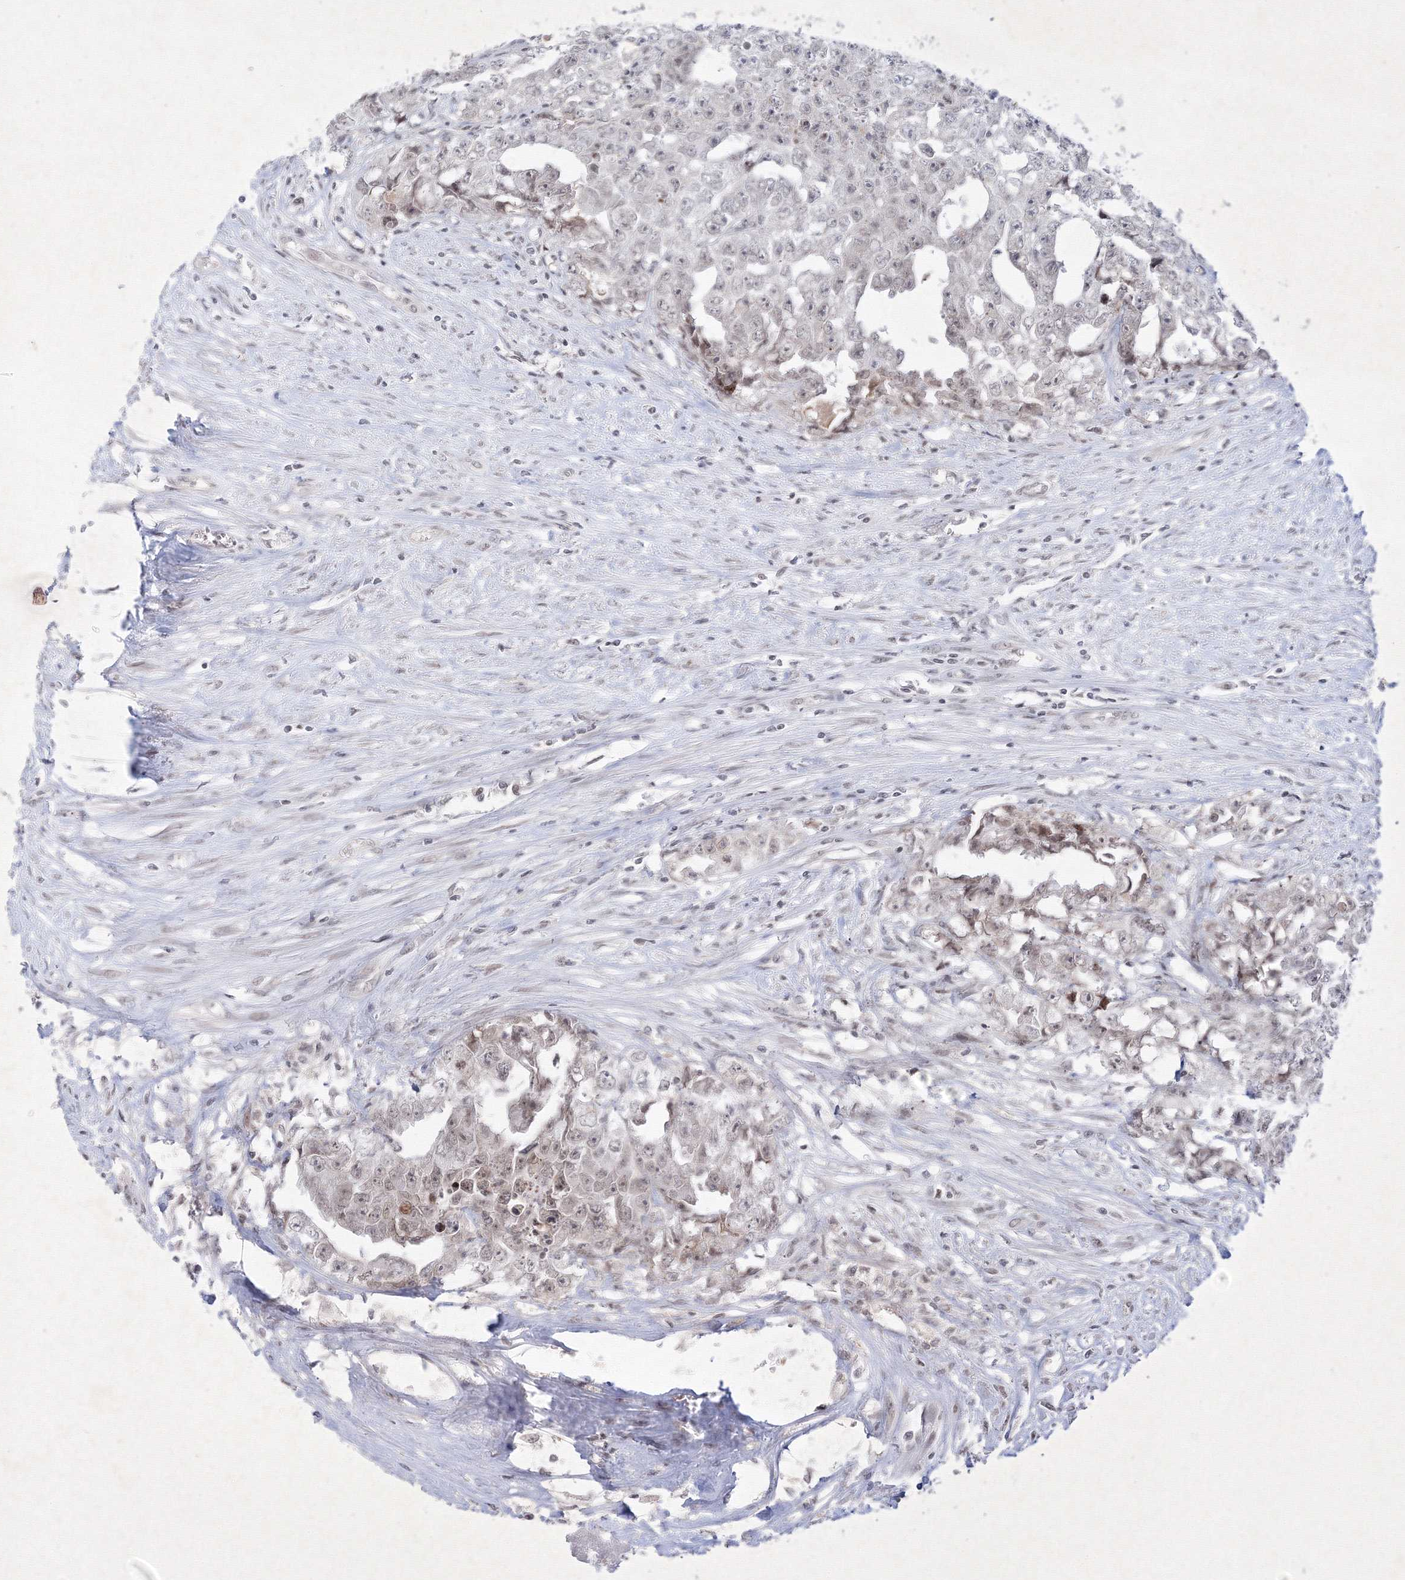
{"staining": {"intensity": "weak", "quantity": "<25%", "location": "nuclear"}, "tissue": "testis cancer", "cell_type": "Tumor cells", "image_type": "cancer", "snomed": [{"axis": "morphology", "description": "Seminoma, NOS"}, {"axis": "morphology", "description": "Carcinoma, Embryonal, NOS"}, {"axis": "topography", "description": "Testis"}], "caption": "The histopathology image exhibits no staining of tumor cells in testis cancer (seminoma).", "gene": "NXPE3", "patient": {"sex": "male", "age": 43}}